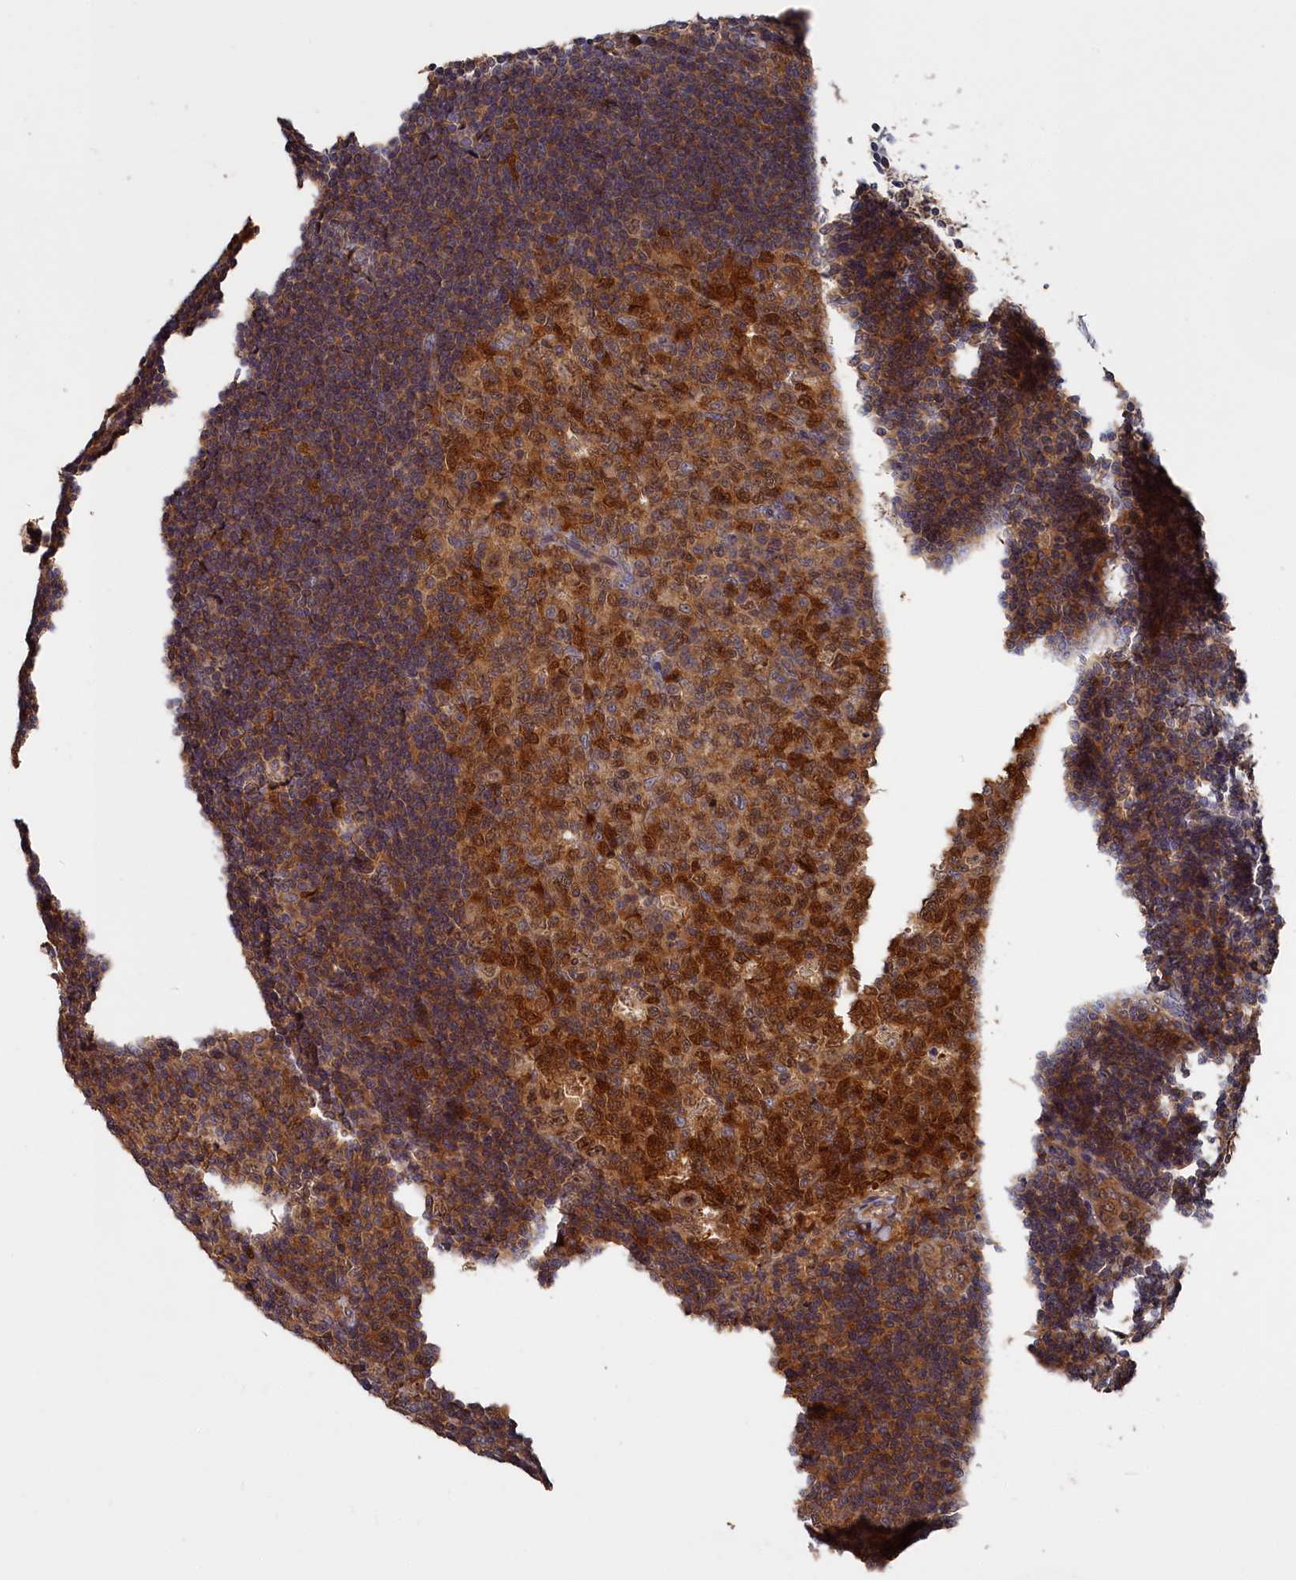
{"staining": {"intensity": "strong", "quantity": "25%-75%", "location": "cytoplasmic/membranous,nuclear"}, "tissue": "tonsil", "cell_type": "Germinal center cells", "image_type": "normal", "snomed": [{"axis": "morphology", "description": "Normal tissue, NOS"}, {"axis": "topography", "description": "Tonsil"}], "caption": "Immunohistochemistry (IHC) of benign tonsil displays high levels of strong cytoplasmic/membranous,nuclear expression in approximately 25%-75% of germinal center cells.", "gene": "RMI2", "patient": {"sex": "male", "age": 17}}